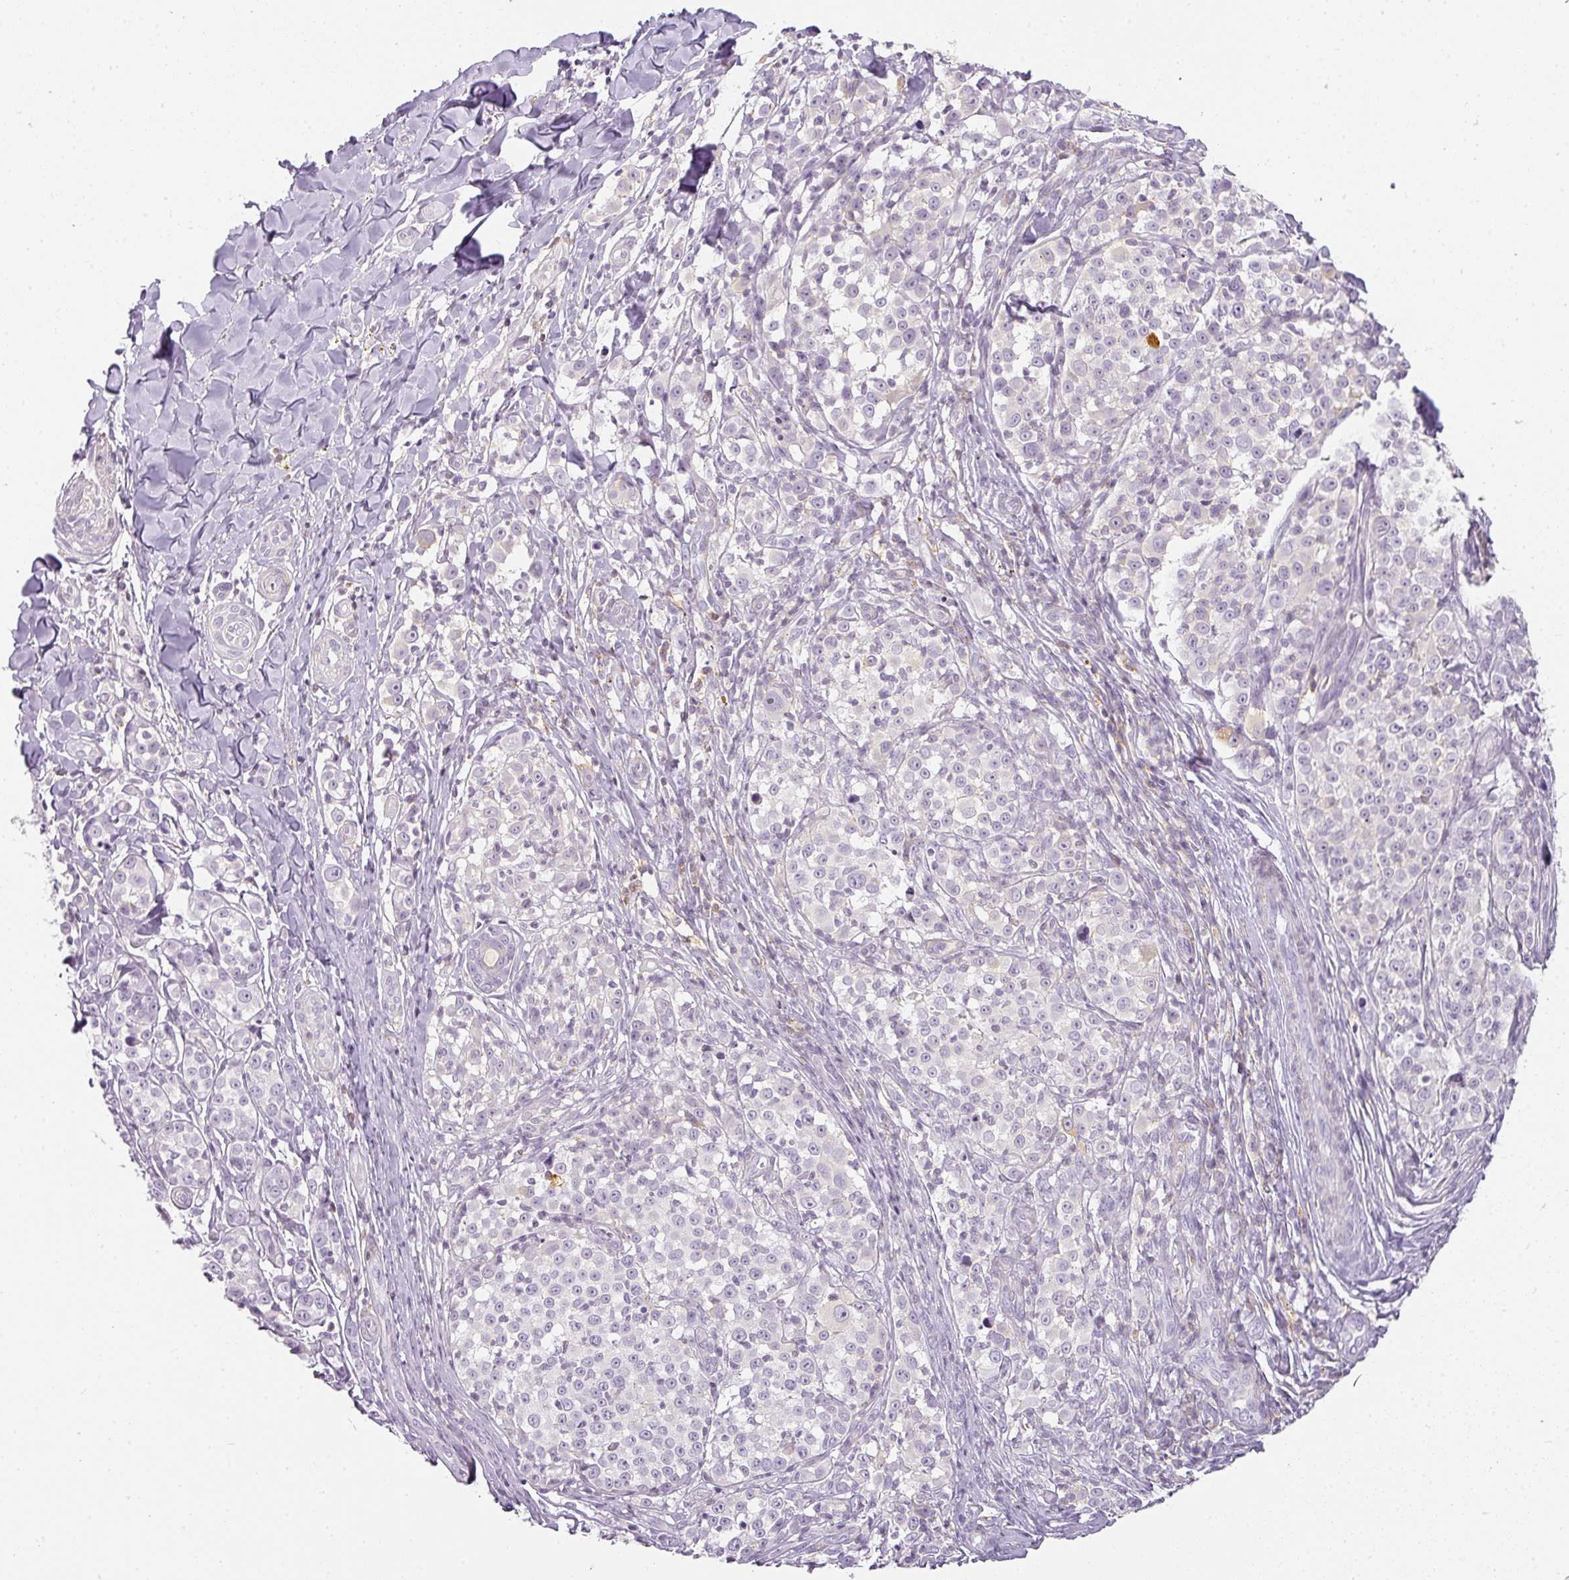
{"staining": {"intensity": "weak", "quantity": "<25%", "location": "cytoplasmic/membranous"}, "tissue": "melanoma", "cell_type": "Tumor cells", "image_type": "cancer", "snomed": [{"axis": "morphology", "description": "Malignant melanoma, NOS"}, {"axis": "topography", "description": "Skin"}], "caption": "Immunohistochemical staining of malignant melanoma exhibits no significant expression in tumor cells.", "gene": "TMEM42", "patient": {"sex": "female", "age": 35}}